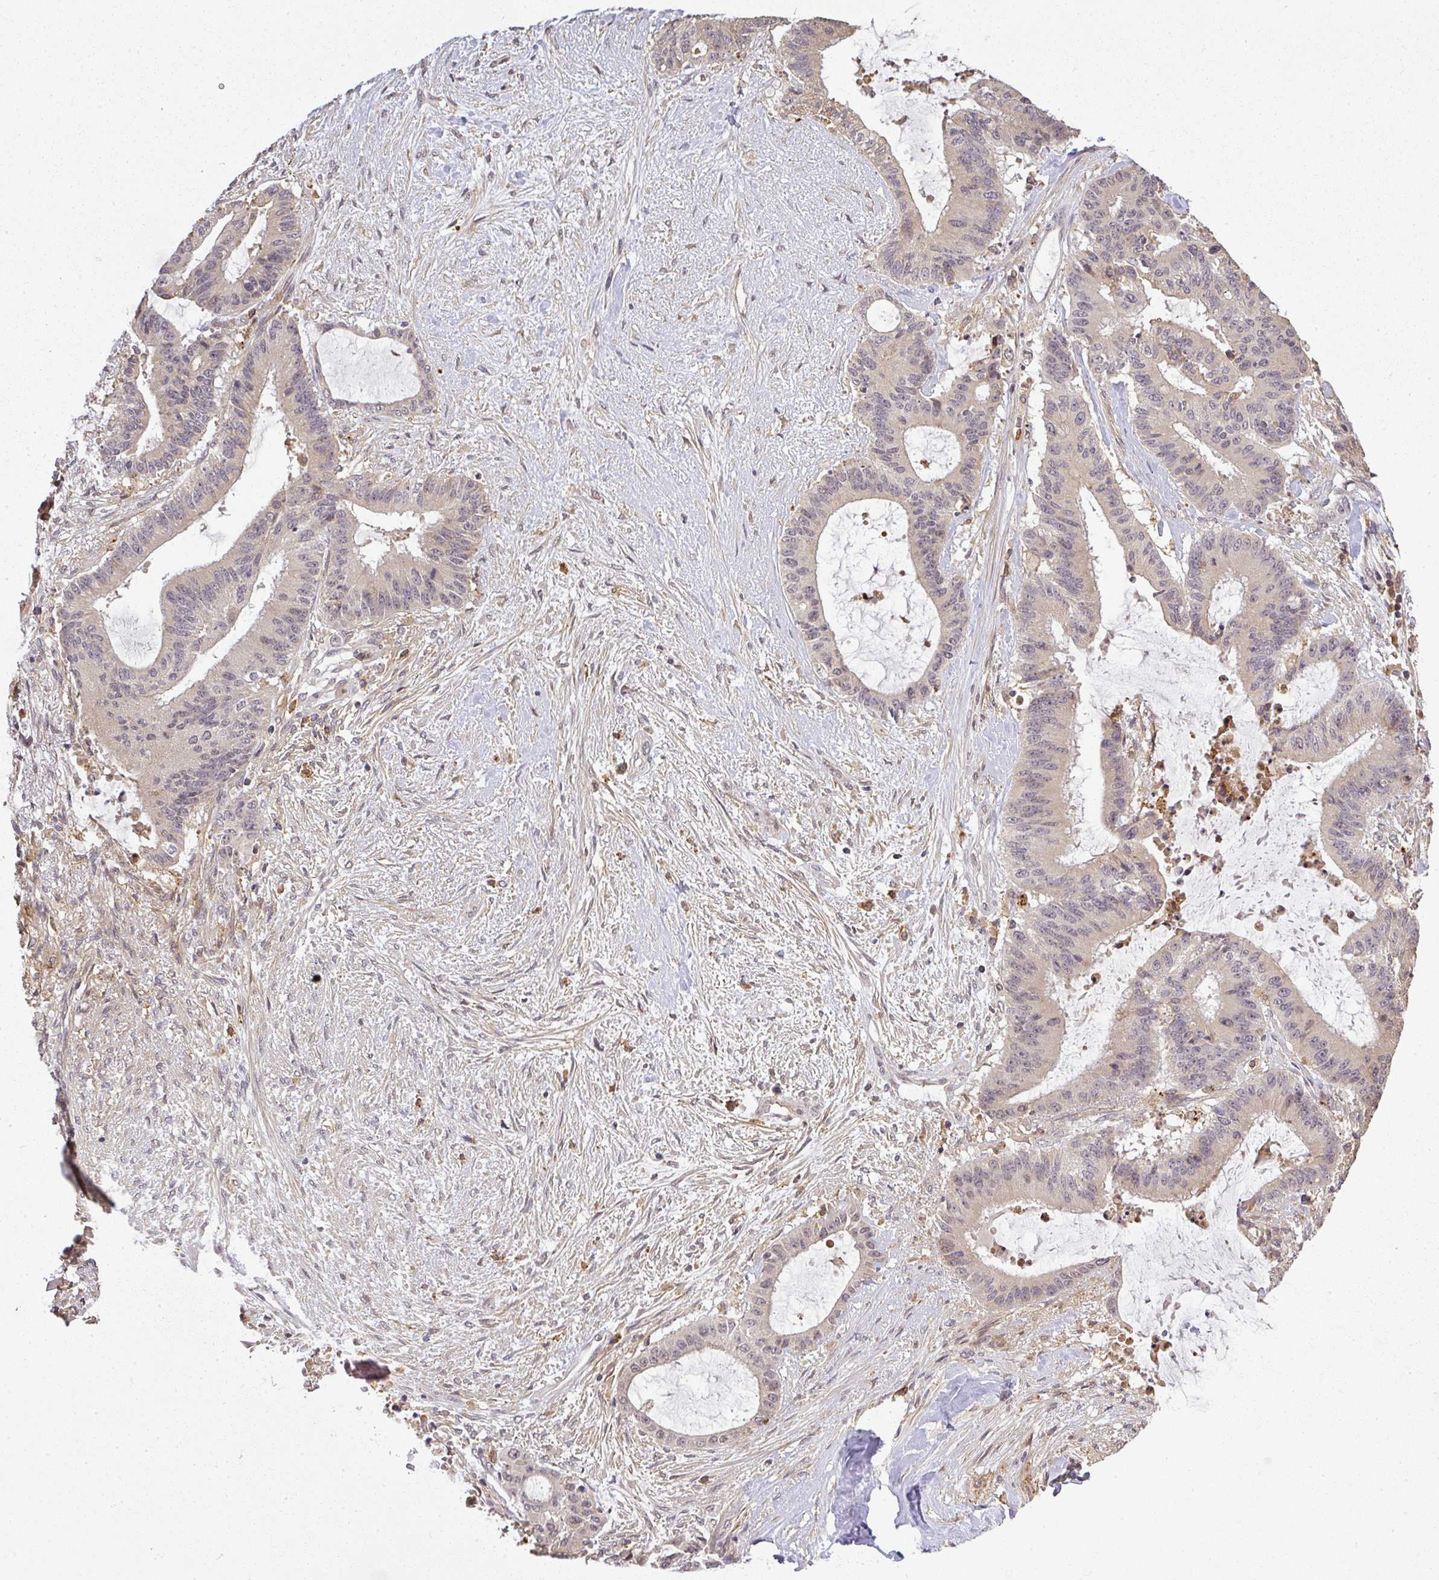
{"staining": {"intensity": "weak", "quantity": "25%-75%", "location": "cytoplasmic/membranous"}, "tissue": "liver cancer", "cell_type": "Tumor cells", "image_type": "cancer", "snomed": [{"axis": "morphology", "description": "Normal tissue, NOS"}, {"axis": "morphology", "description": "Cholangiocarcinoma"}, {"axis": "topography", "description": "Liver"}, {"axis": "topography", "description": "Peripheral nerve tissue"}], "caption": "A high-resolution micrograph shows immunohistochemistry (IHC) staining of cholangiocarcinoma (liver), which shows weak cytoplasmic/membranous staining in approximately 25%-75% of tumor cells.", "gene": "FAM153A", "patient": {"sex": "female", "age": 73}}